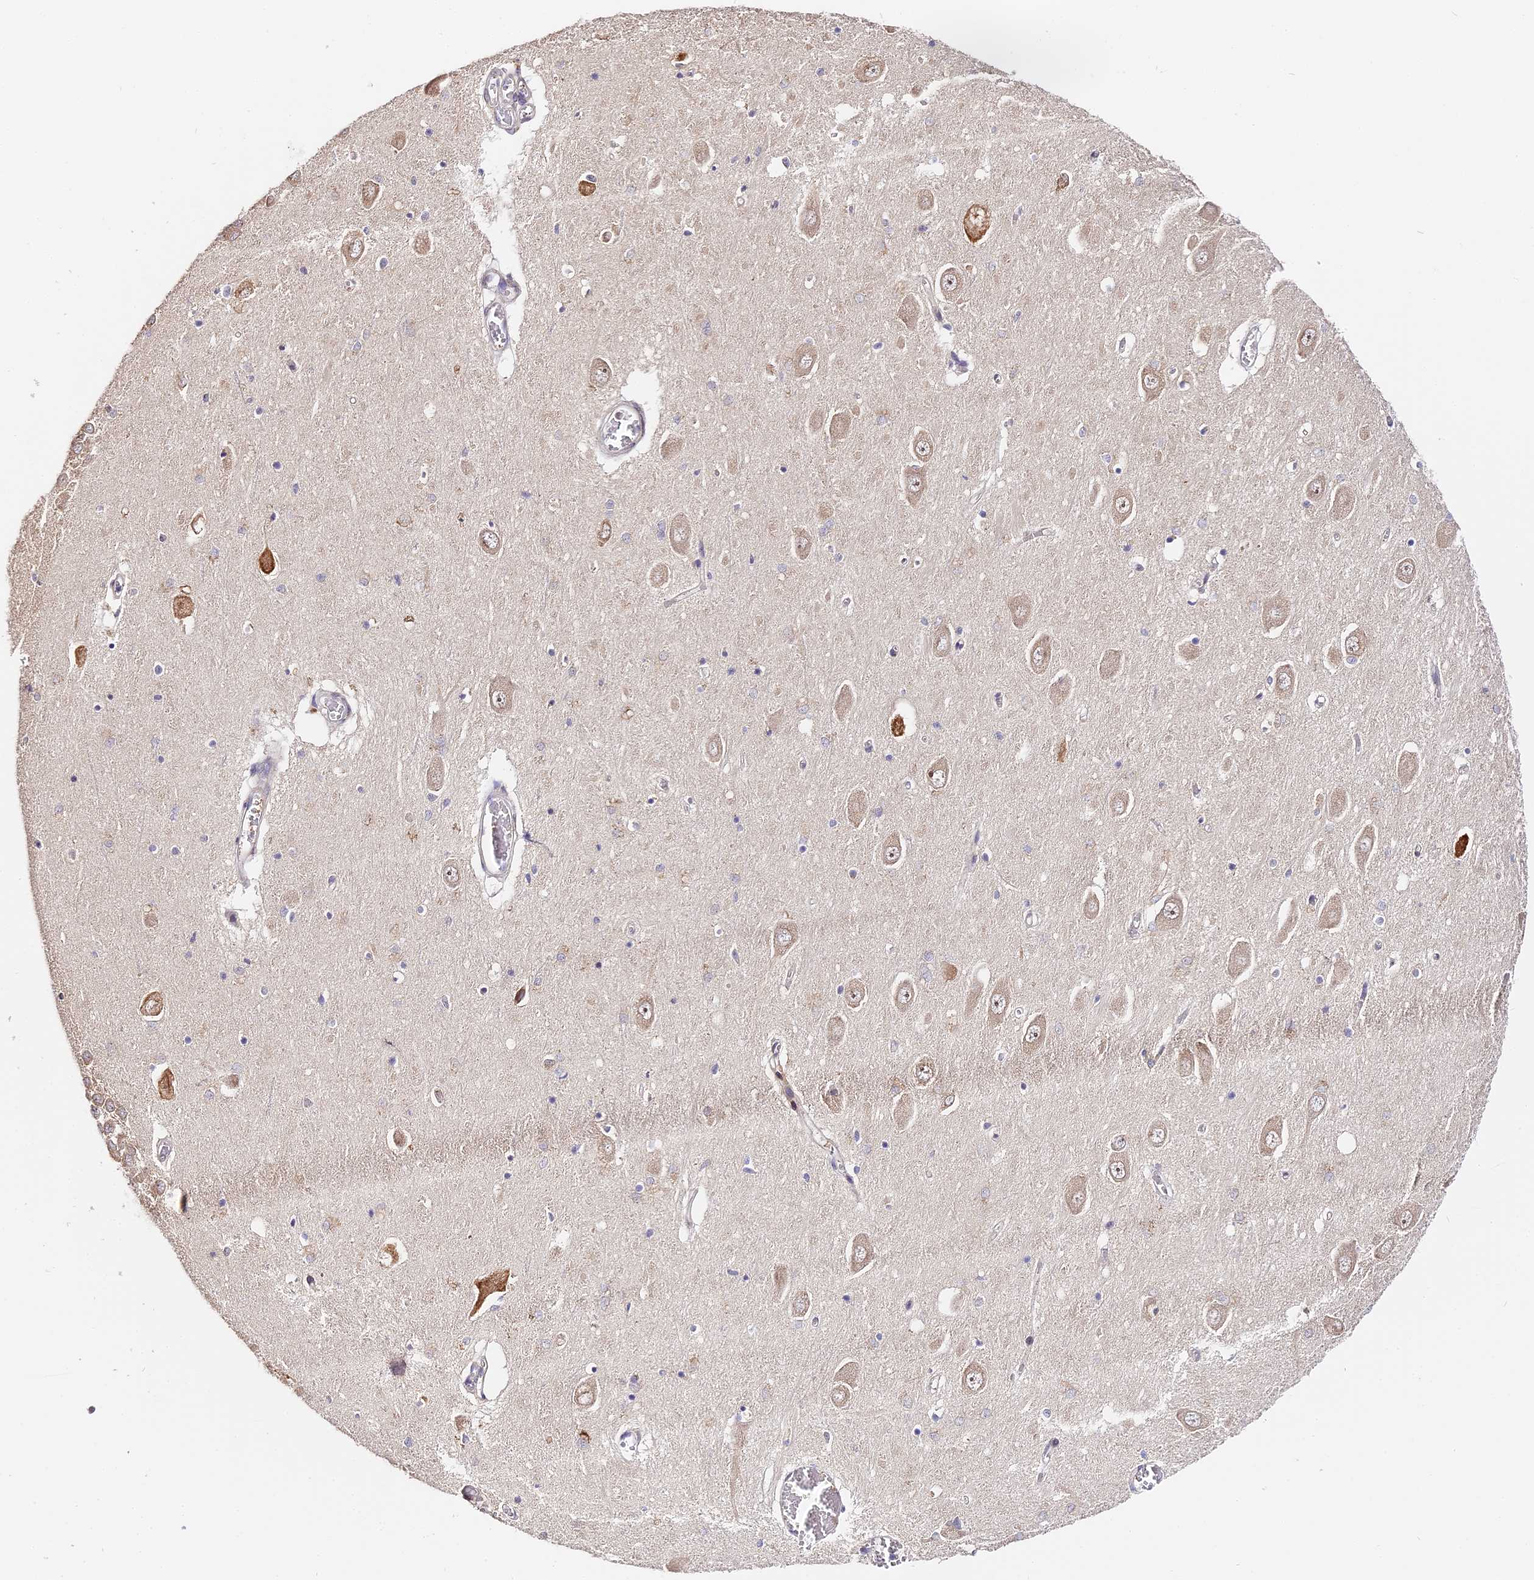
{"staining": {"intensity": "negative", "quantity": "none", "location": "none"}, "tissue": "hippocampus", "cell_type": "Glial cells", "image_type": "normal", "snomed": [{"axis": "morphology", "description": "Normal tissue, NOS"}, {"axis": "topography", "description": "Hippocampus"}], "caption": "Glial cells show no significant positivity in normal hippocampus. (DAB IHC visualized using brightfield microscopy, high magnification).", "gene": "IMPACT", "patient": {"sex": "male", "age": 70}}